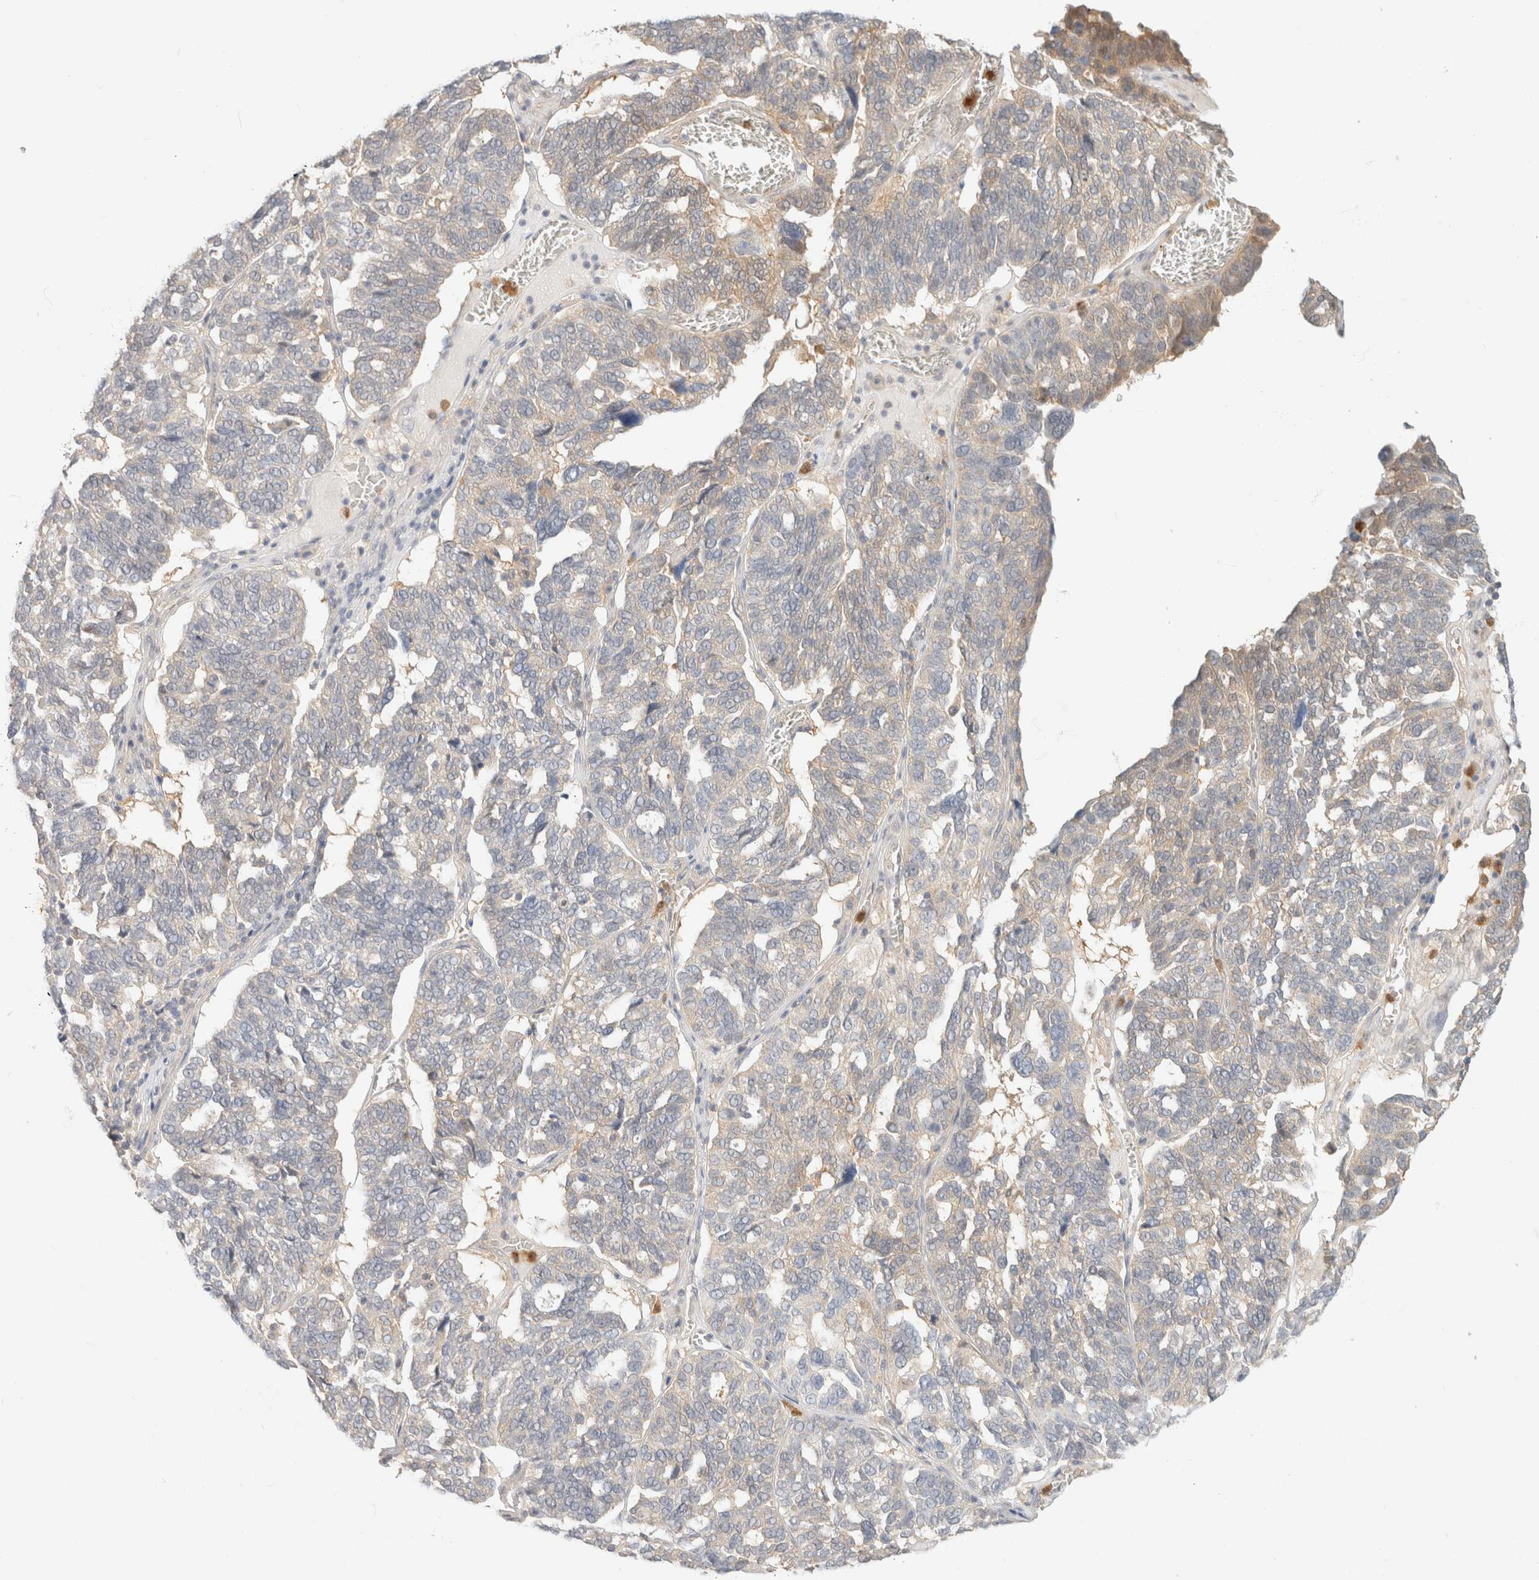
{"staining": {"intensity": "weak", "quantity": "<25%", "location": "cytoplasmic/membranous"}, "tissue": "ovarian cancer", "cell_type": "Tumor cells", "image_type": "cancer", "snomed": [{"axis": "morphology", "description": "Cystadenocarcinoma, serous, NOS"}, {"axis": "topography", "description": "Ovary"}], "caption": "Immunohistochemistry (IHC) micrograph of human ovarian cancer stained for a protein (brown), which shows no positivity in tumor cells. The staining is performed using DAB (3,3'-diaminobenzidine) brown chromogen with nuclei counter-stained in using hematoxylin.", "gene": "GPI", "patient": {"sex": "female", "age": 59}}